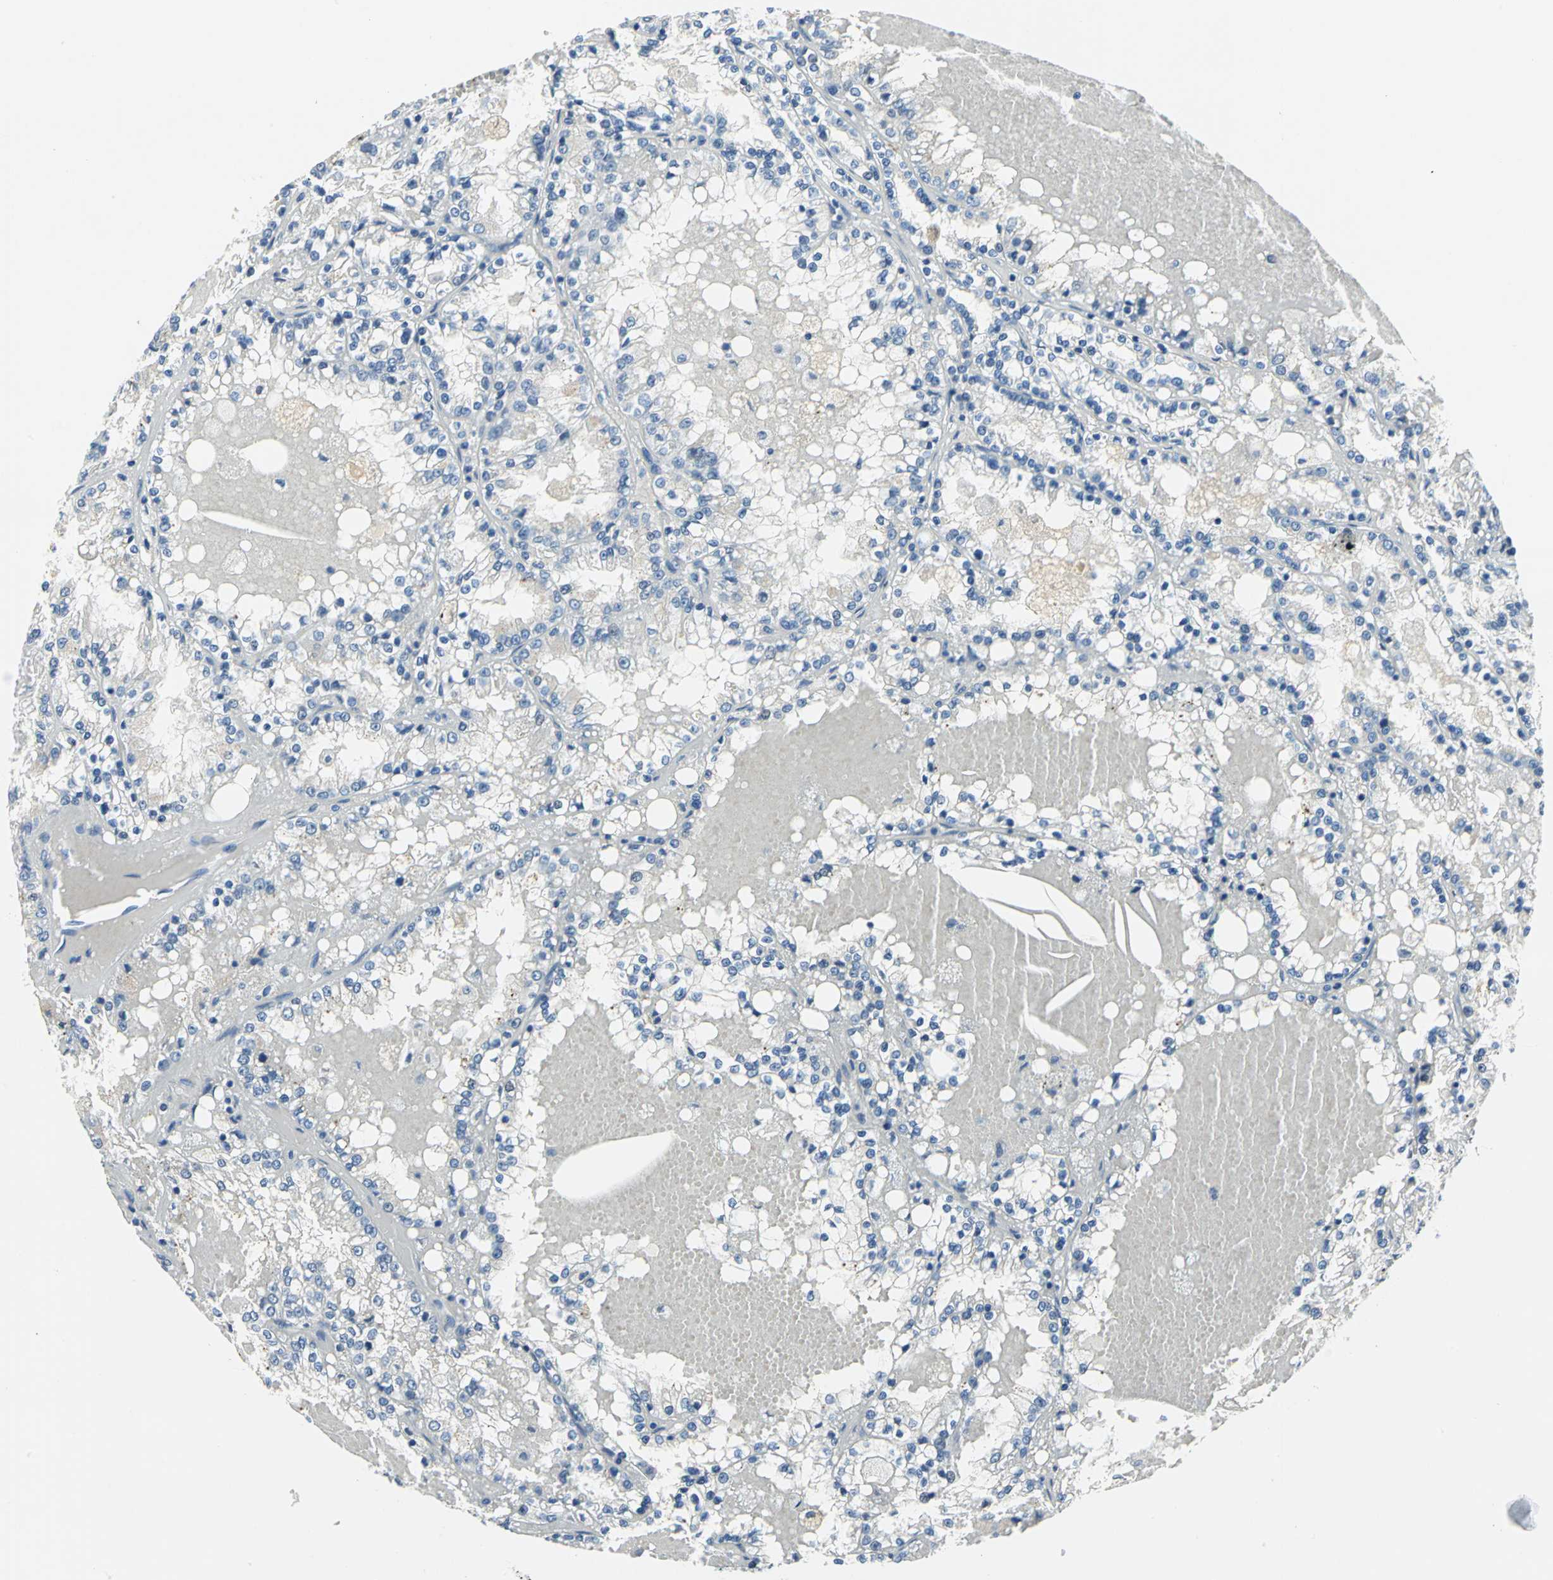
{"staining": {"intensity": "negative", "quantity": "none", "location": "none"}, "tissue": "renal cancer", "cell_type": "Tumor cells", "image_type": "cancer", "snomed": [{"axis": "morphology", "description": "Adenocarcinoma, NOS"}, {"axis": "topography", "description": "Kidney"}], "caption": "High magnification brightfield microscopy of renal adenocarcinoma stained with DAB (3,3'-diaminobenzidine) (brown) and counterstained with hematoxylin (blue): tumor cells show no significant positivity.", "gene": "RAD17", "patient": {"sex": "female", "age": 56}}